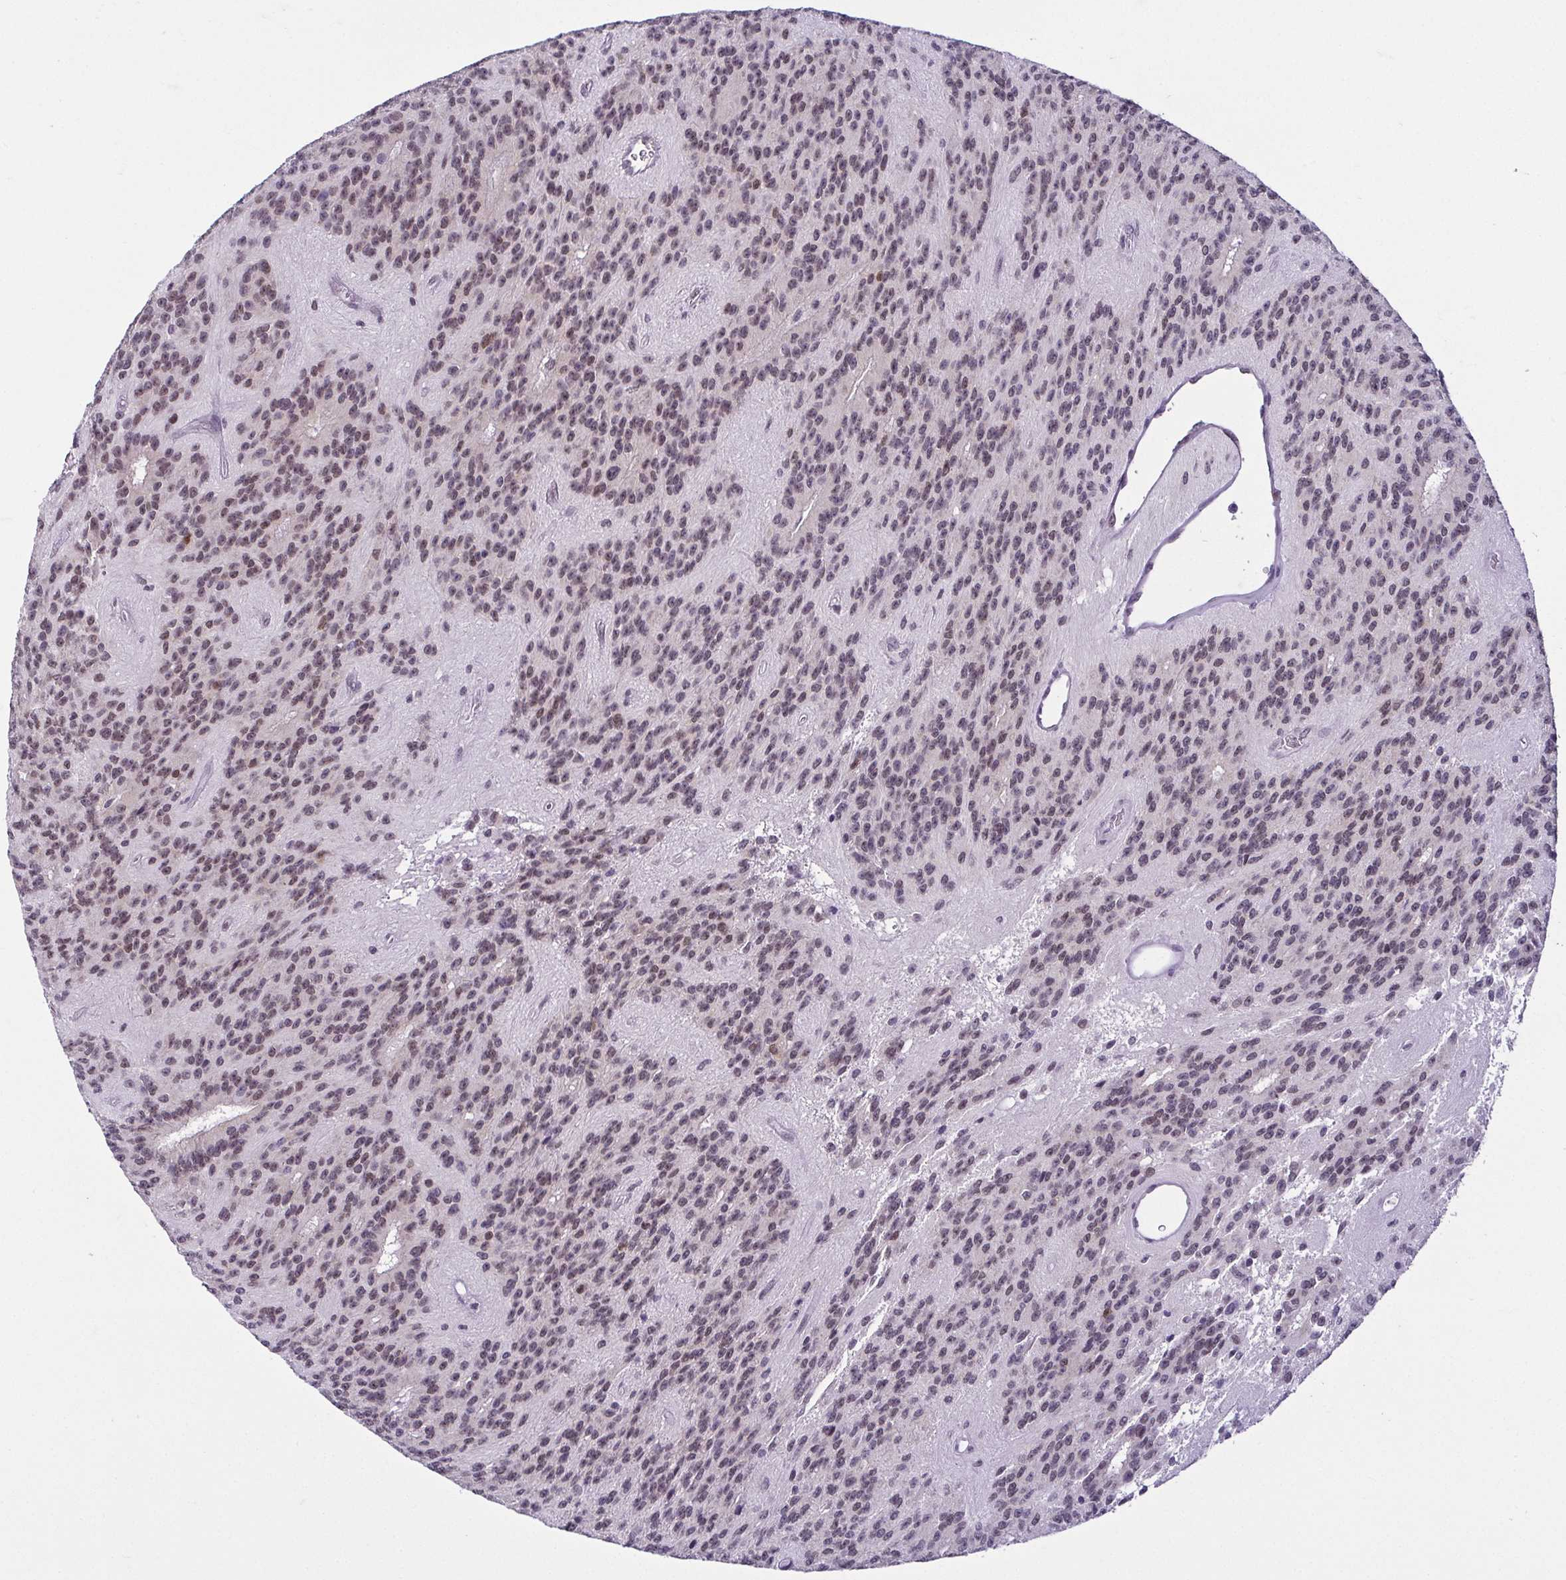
{"staining": {"intensity": "moderate", "quantity": "25%-75%", "location": "nuclear"}, "tissue": "glioma", "cell_type": "Tumor cells", "image_type": "cancer", "snomed": [{"axis": "morphology", "description": "Glioma, malignant, Low grade"}, {"axis": "topography", "description": "Brain"}], "caption": "Immunohistochemistry of human glioma demonstrates medium levels of moderate nuclear positivity in approximately 25%-75% of tumor cells. (brown staining indicates protein expression, while blue staining denotes nuclei).", "gene": "RBM3", "patient": {"sex": "male", "age": 31}}